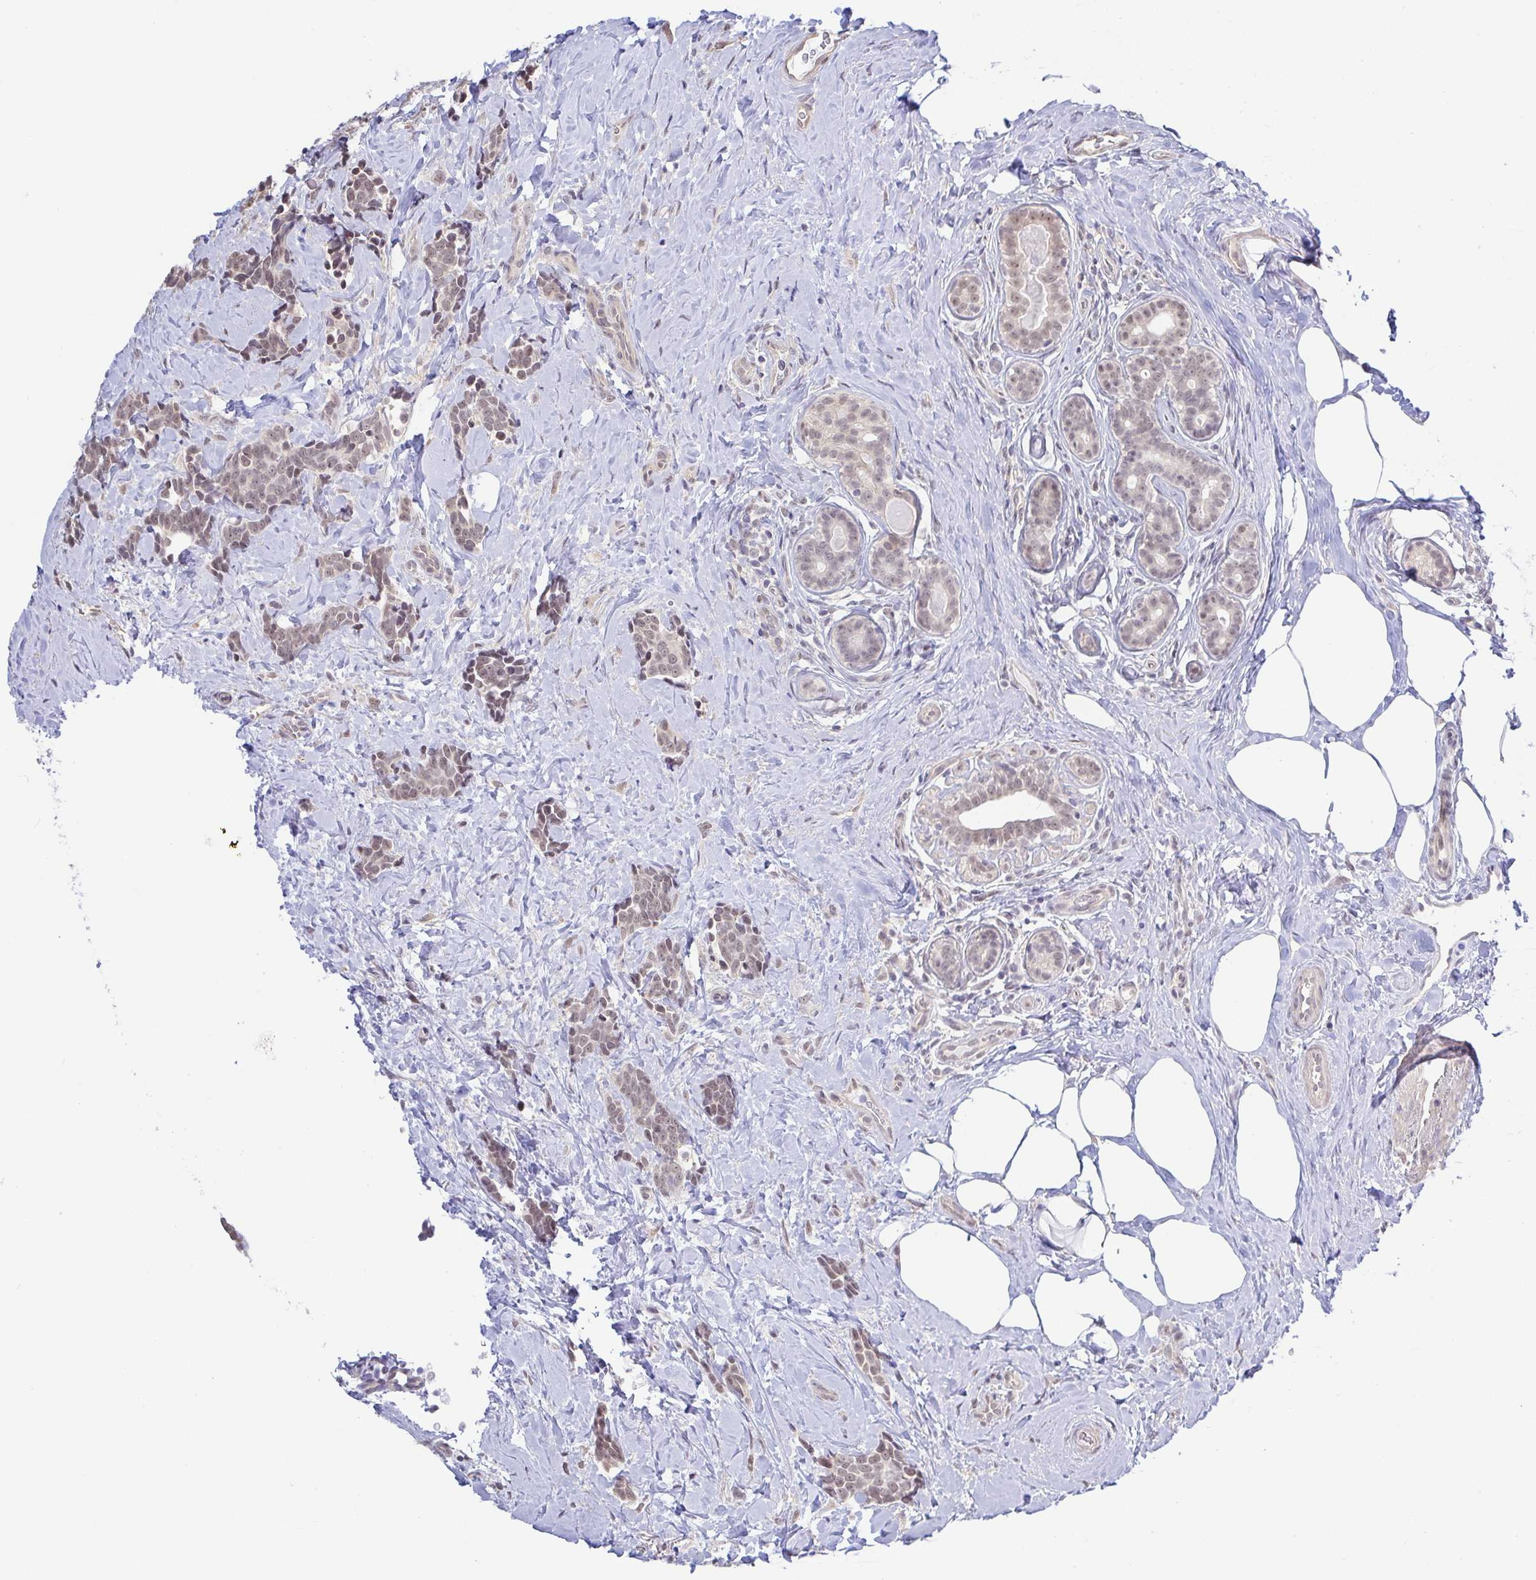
{"staining": {"intensity": "weak", "quantity": "25%-75%", "location": "nuclear"}, "tissue": "breast cancer", "cell_type": "Tumor cells", "image_type": "cancer", "snomed": [{"axis": "morphology", "description": "Duct carcinoma"}, {"axis": "topography", "description": "Breast"}], "caption": "Protein analysis of breast cancer (intraductal carcinoma) tissue demonstrates weak nuclear expression in about 25%-75% of tumor cells.", "gene": "HYPK", "patient": {"sex": "female", "age": 71}}